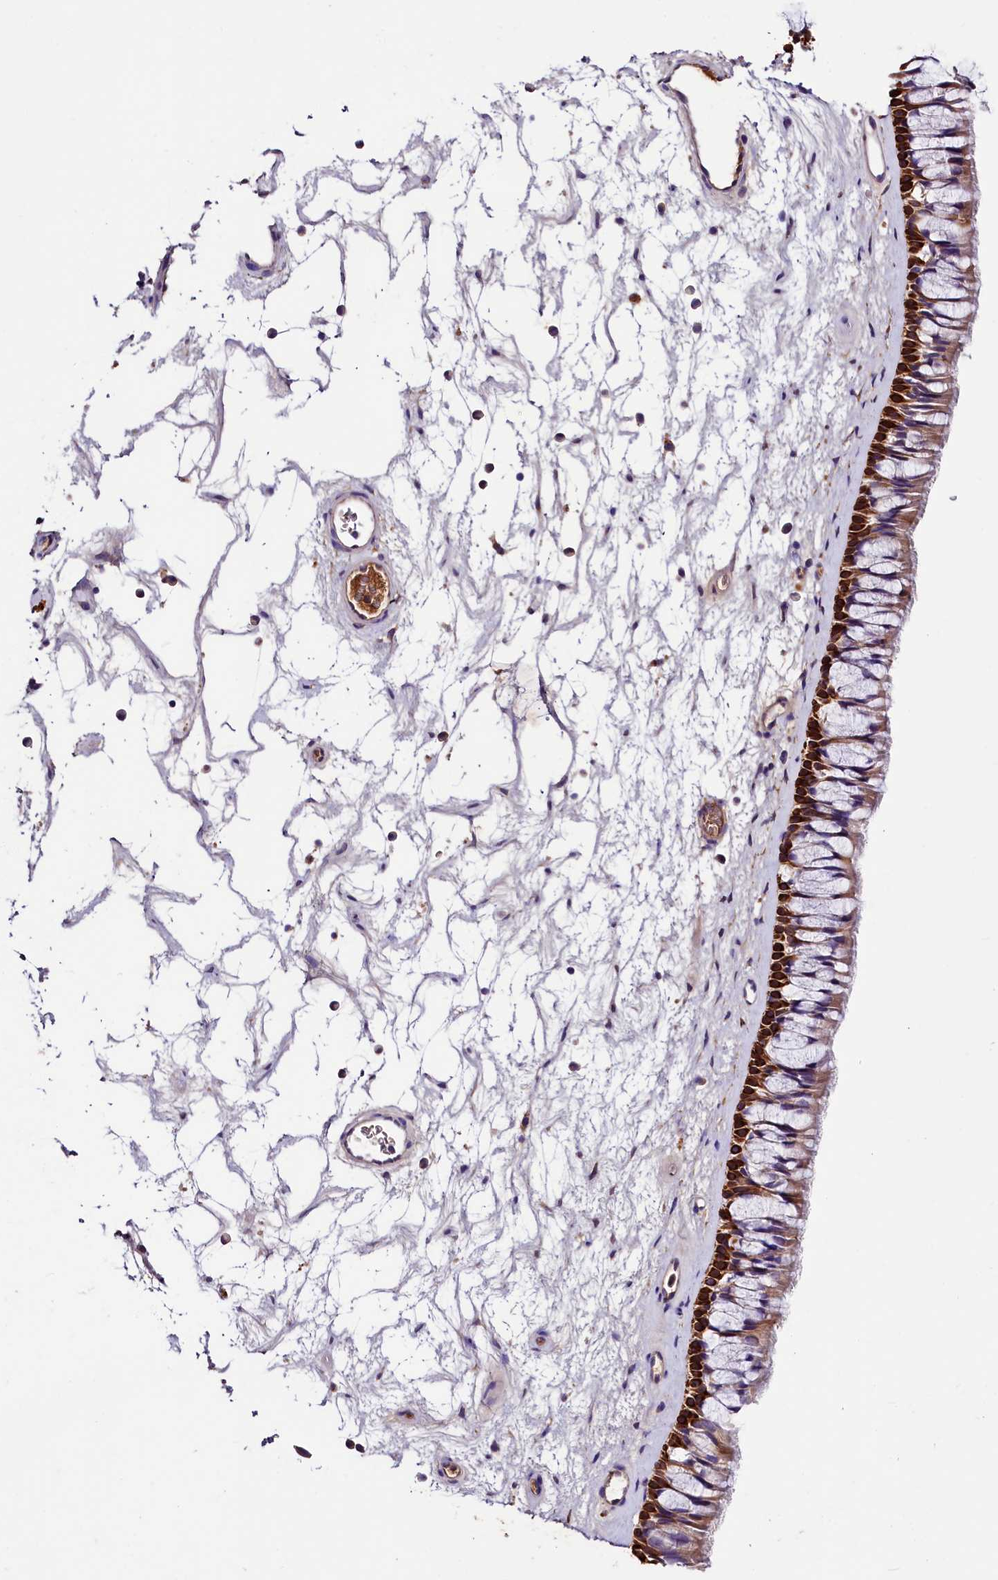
{"staining": {"intensity": "strong", "quantity": ">75%", "location": "cytoplasmic/membranous"}, "tissue": "nasopharynx", "cell_type": "Respiratory epithelial cells", "image_type": "normal", "snomed": [{"axis": "morphology", "description": "Normal tissue, NOS"}, {"axis": "topography", "description": "Nasopharynx"}], "caption": "Immunohistochemical staining of unremarkable human nasopharynx displays high levels of strong cytoplasmic/membranous staining in about >75% of respiratory epithelial cells. (brown staining indicates protein expression, while blue staining denotes nuclei).", "gene": "ARMC6", "patient": {"sex": "male", "age": 64}}